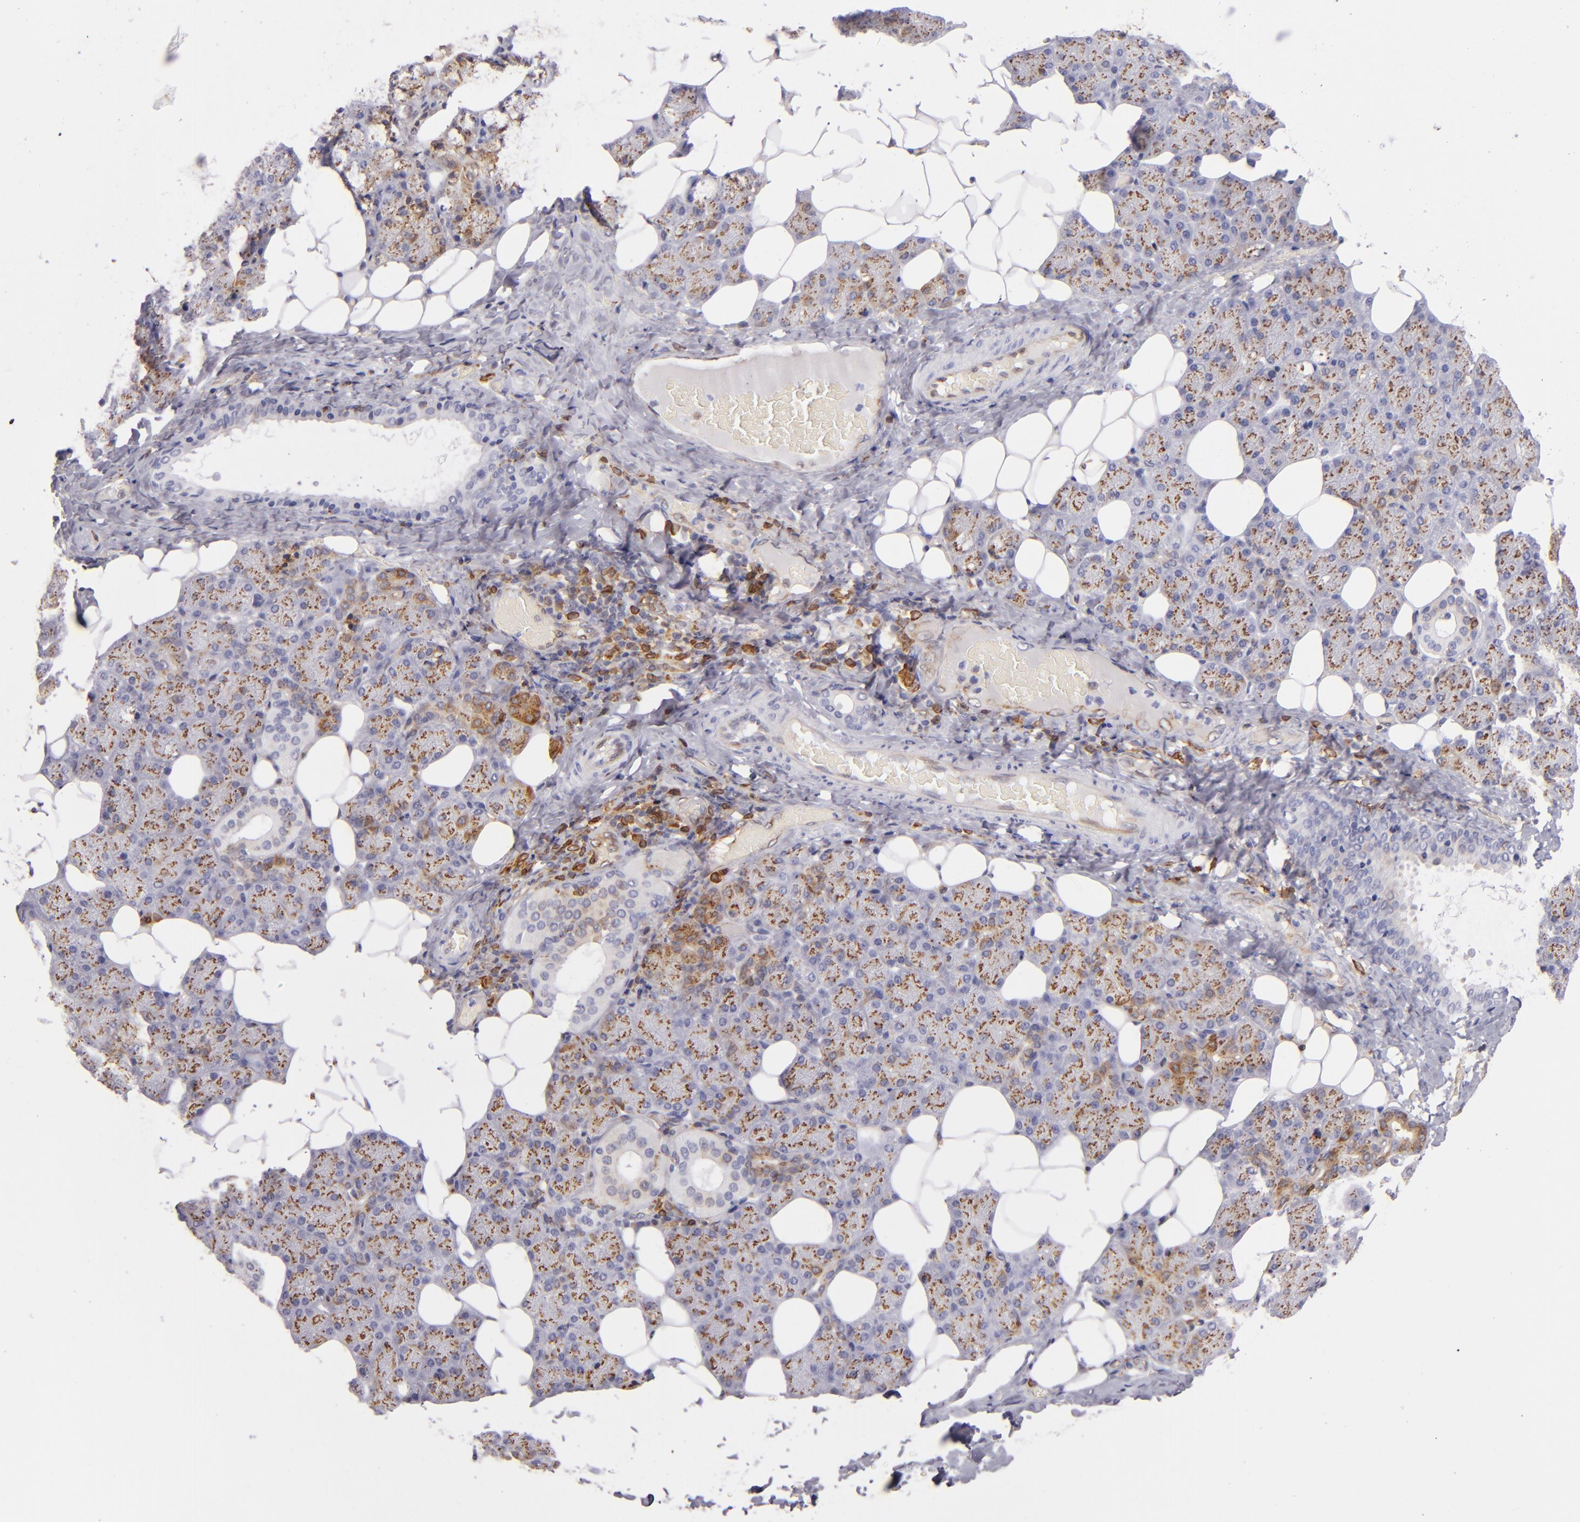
{"staining": {"intensity": "moderate", "quantity": ">75%", "location": "cytoplasmic/membranous"}, "tissue": "salivary gland", "cell_type": "Glandular cells", "image_type": "normal", "snomed": [{"axis": "morphology", "description": "Normal tissue, NOS"}, {"axis": "topography", "description": "Lymph node"}, {"axis": "topography", "description": "Salivary gland"}], "caption": "Protein expression by IHC exhibits moderate cytoplasmic/membranous staining in approximately >75% of glandular cells in unremarkable salivary gland. The staining was performed using DAB, with brown indicating positive protein expression. Nuclei are stained blue with hematoxylin.", "gene": "CD74", "patient": {"sex": "male", "age": 8}}